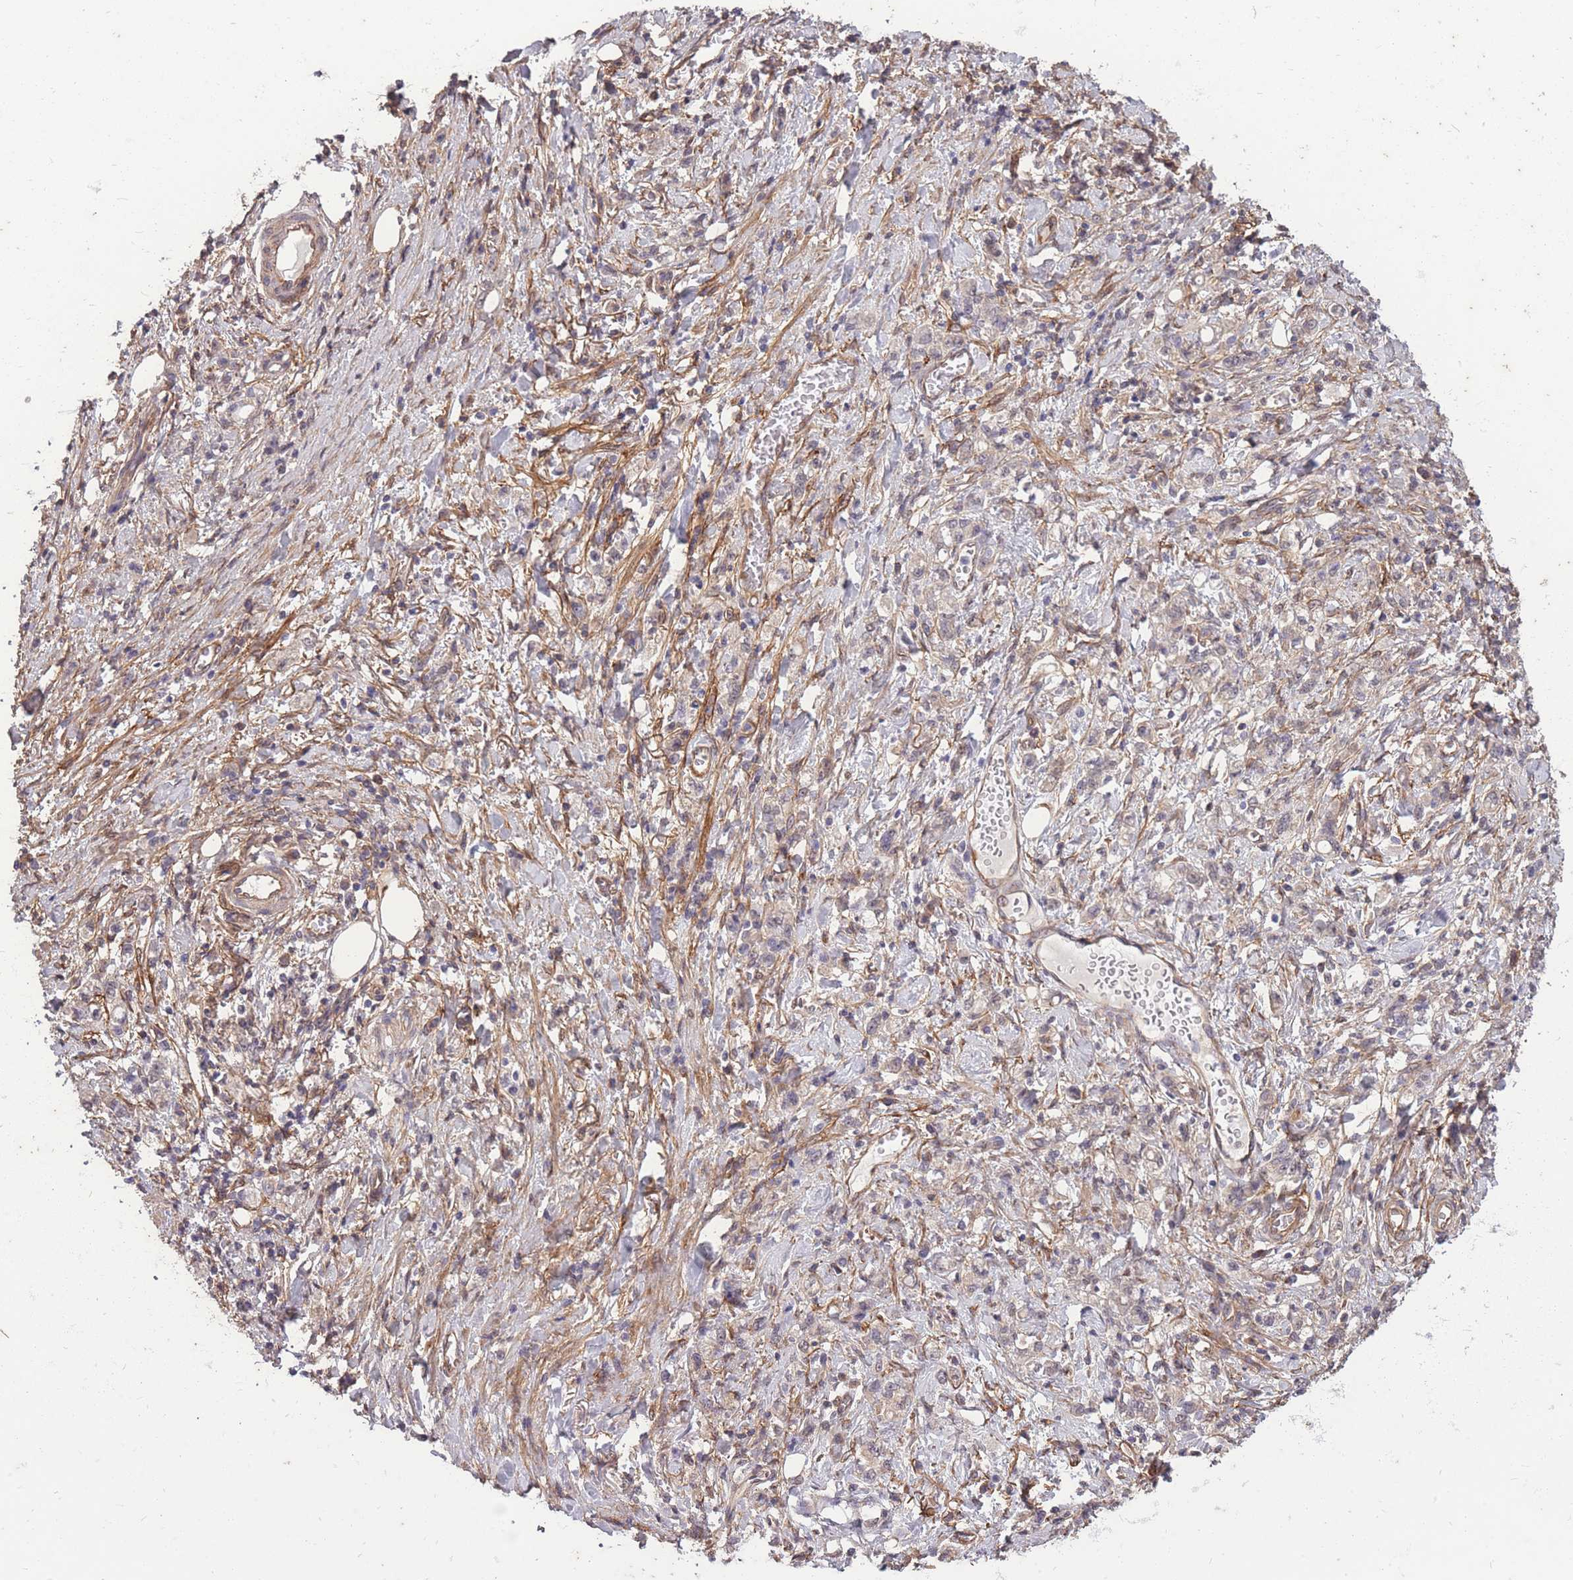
{"staining": {"intensity": "negative", "quantity": "none", "location": "none"}, "tissue": "stomach cancer", "cell_type": "Tumor cells", "image_type": "cancer", "snomed": [{"axis": "morphology", "description": "Adenocarcinoma, NOS"}, {"axis": "topography", "description": "Stomach"}], "caption": "Immunohistochemical staining of human stomach cancer (adenocarcinoma) demonstrates no significant expression in tumor cells.", "gene": "DYNC1LI2", "patient": {"sex": "male", "age": 77}}